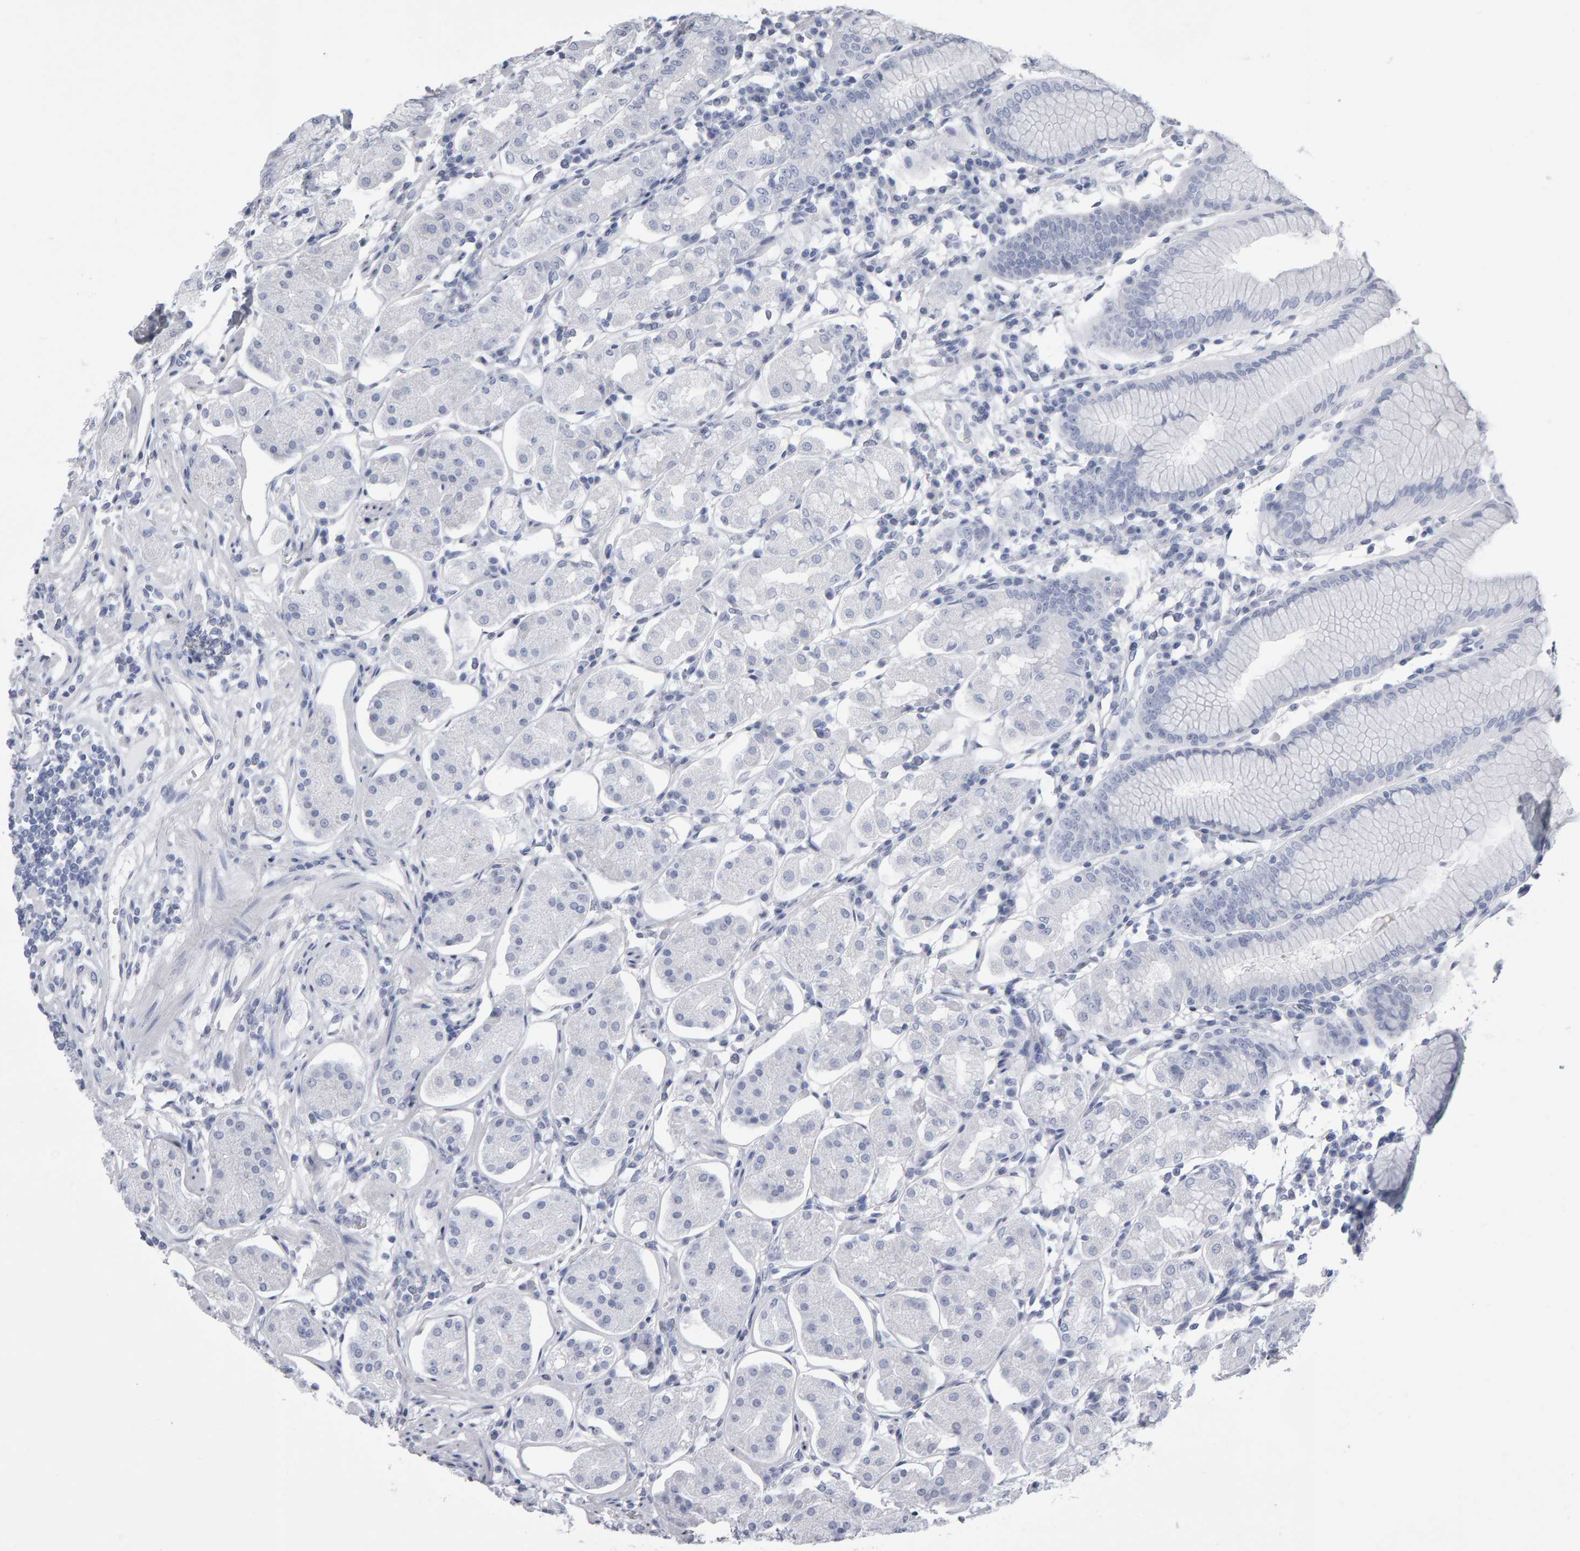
{"staining": {"intensity": "negative", "quantity": "none", "location": "none"}, "tissue": "stomach", "cell_type": "Glandular cells", "image_type": "normal", "snomed": [{"axis": "morphology", "description": "Normal tissue, NOS"}, {"axis": "topography", "description": "Stomach"}, {"axis": "topography", "description": "Stomach, lower"}], "caption": "DAB immunohistochemical staining of benign human stomach demonstrates no significant staining in glandular cells.", "gene": "NCDN", "patient": {"sex": "female", "age": 56}}